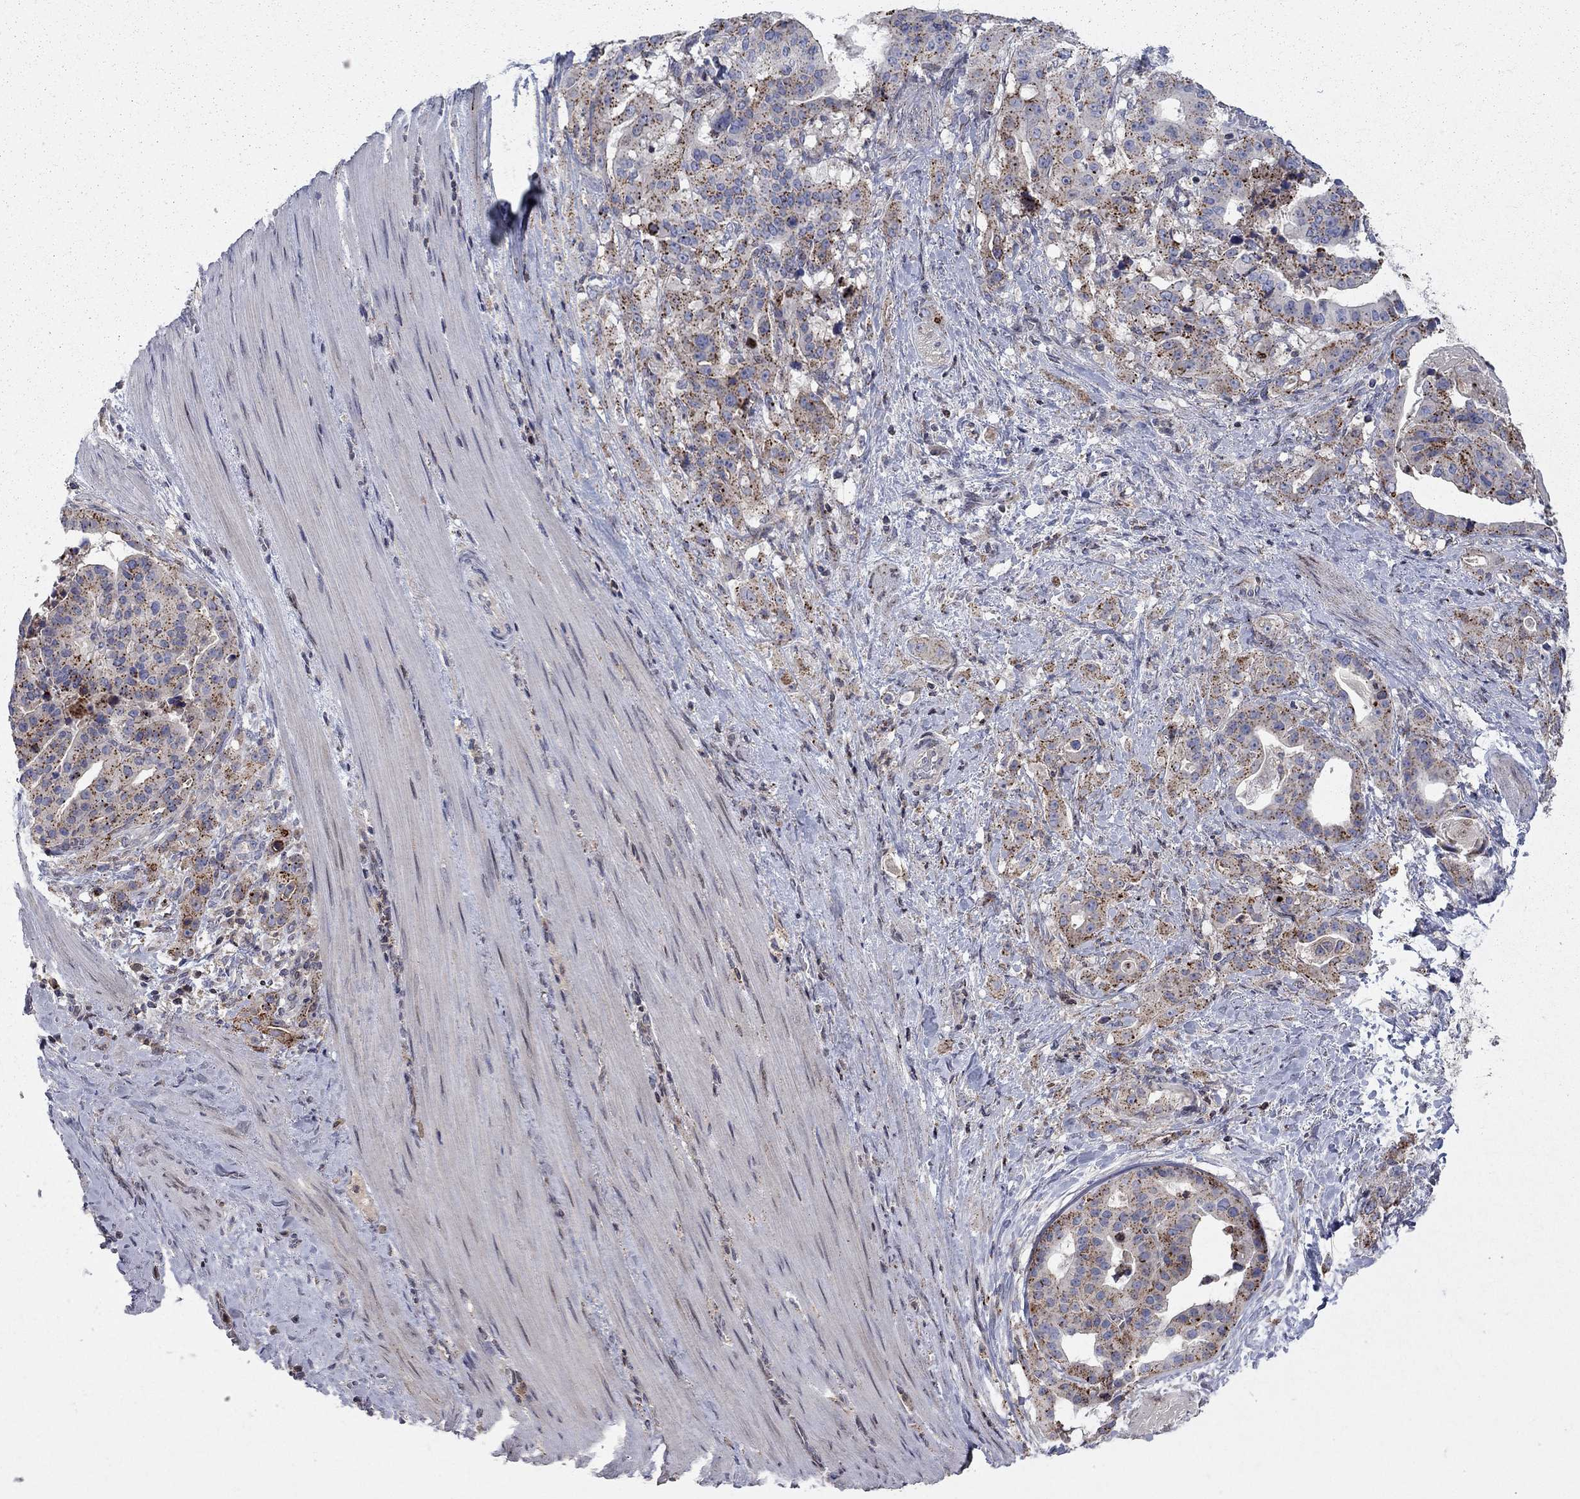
{"staining": {"intensity": "strong", "quantity": ">75%", "location": "cytoplasmic/membranous"}, "tissue": "stomach cancer", "cell_type": "Tumor cells", "image_type": "cancer", "snomed": [{"axis": "morphology", "description": "Adenocarcinoma, NOS"}, {"axis": "topography", "description": "Stomach"}], "caption": "Immunohistochemical staining of human stomach cancer (adenocarcinoma) exhibits strong cytoplasmic/membranous protein expression in approximately >75% of tumor cells.", "gene": "ERN2", "patient": {"sex": "male", "age": 48}}